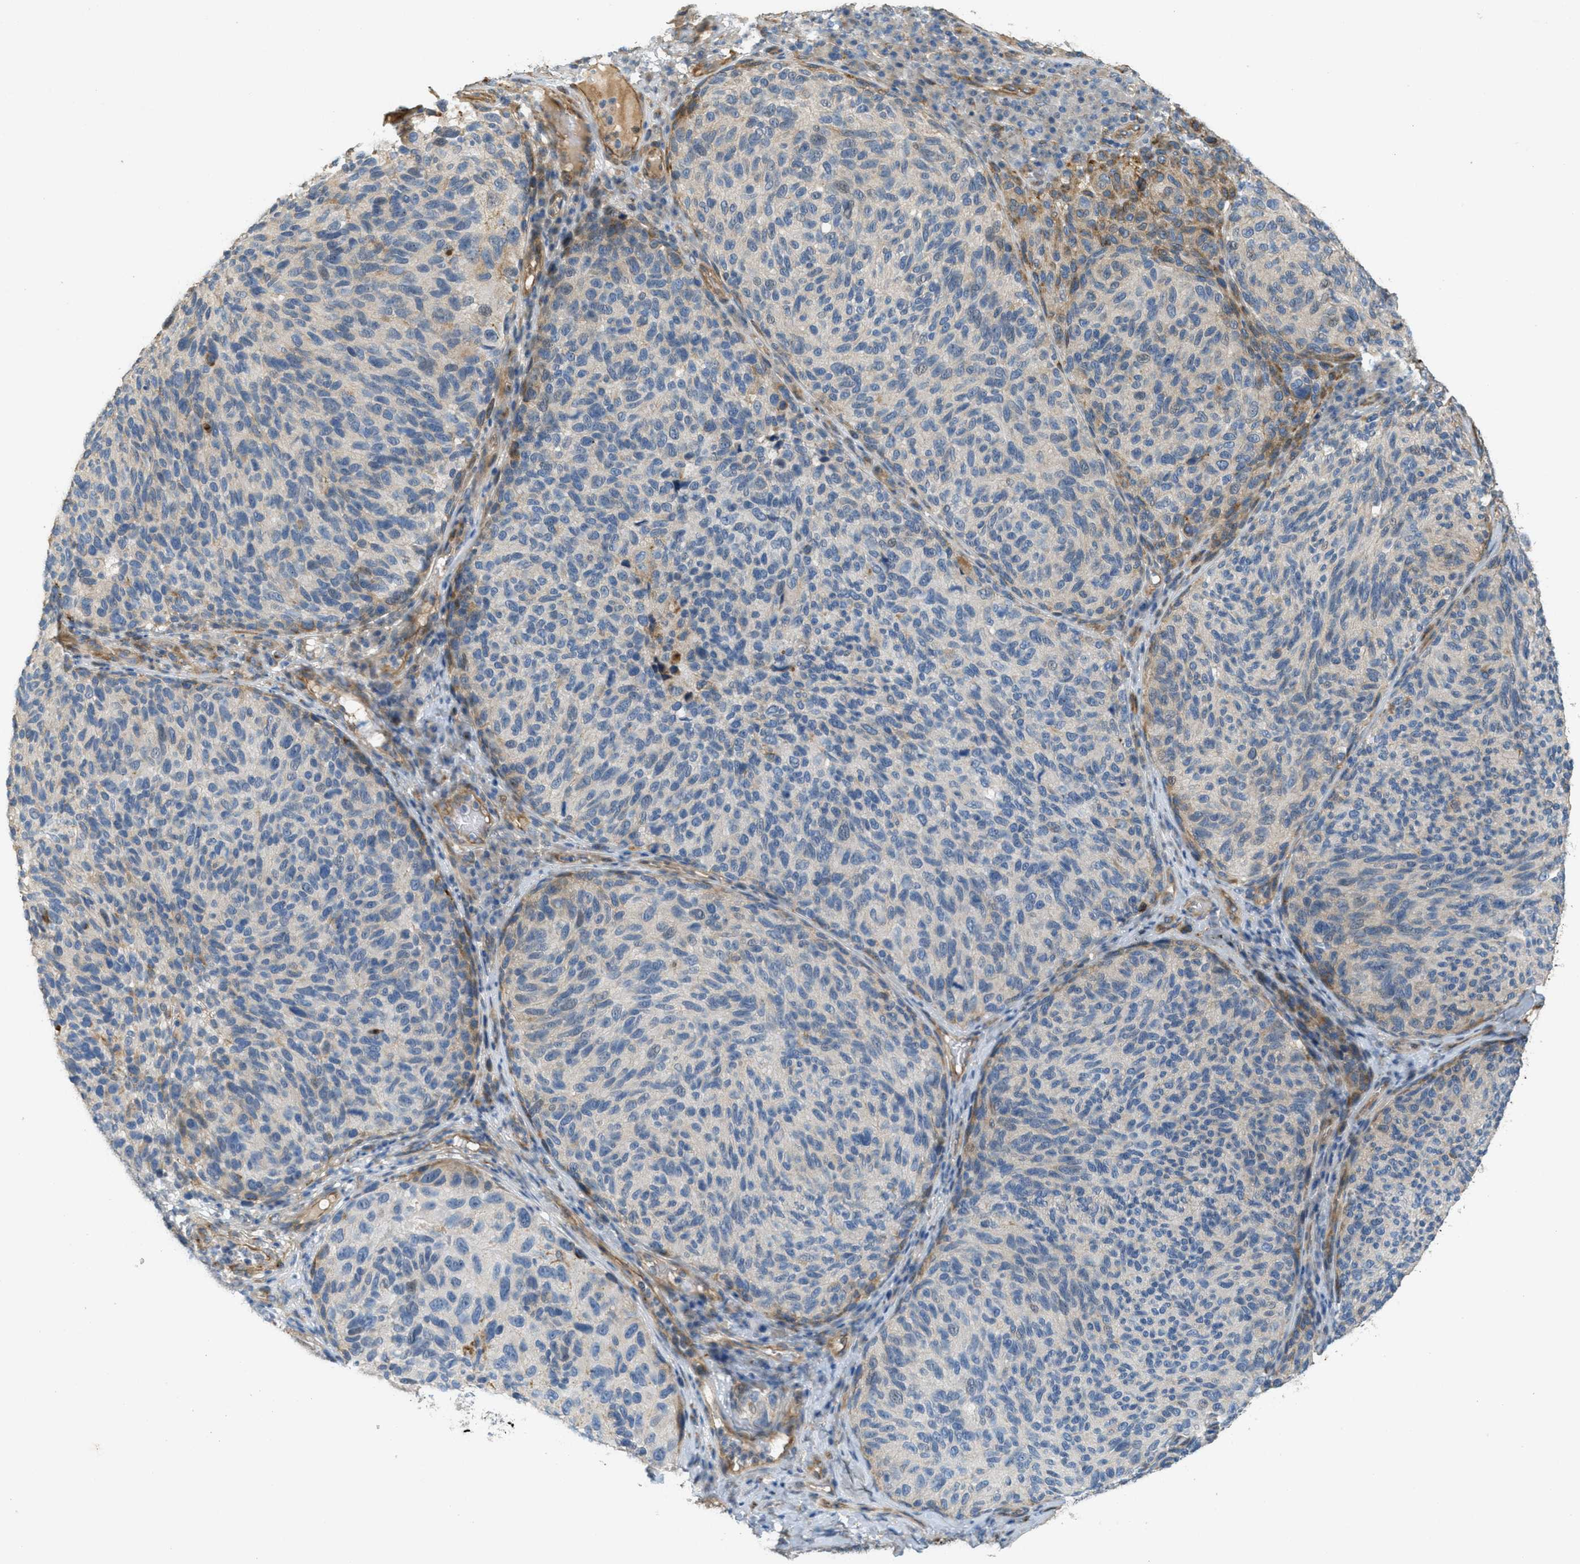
{"staining": {"intensity": "weak", "quantity": "<25%", "location": "cytoplasmic/membranous"}, "tissue": "melanoma", "cell_type": "Tumor cells", "image_type": "cancer", "snomed": [{"axis": "morphology", "description": "Malignant melanoma, NOS"}, {"axis": "topography", "description": "Skin"}], "caption": "An image of melanoma stained for a protein shows no brown staining in tumor cells.", "gene": "ADCY5", "patient": {"sex": "female", "age": 73}}